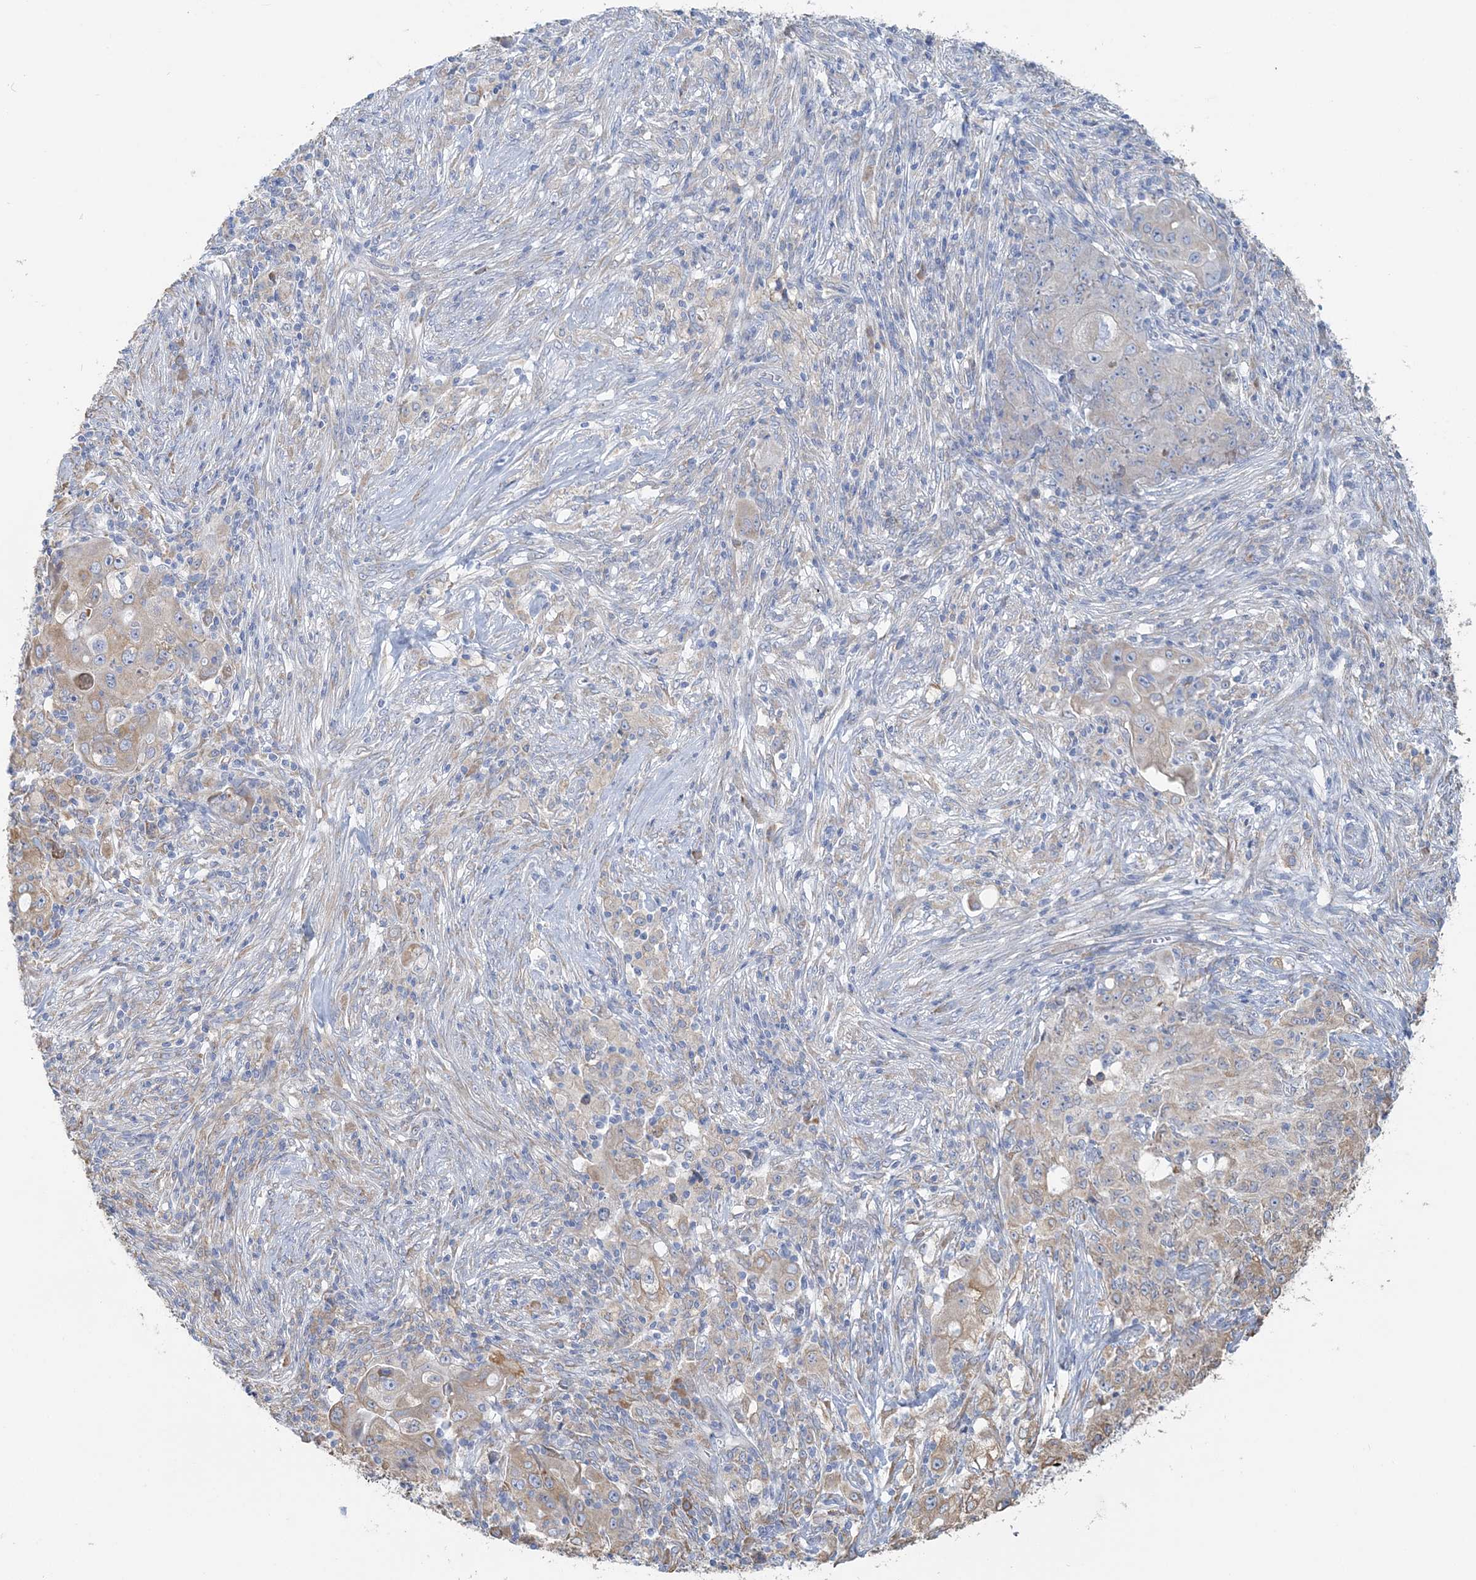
{"staining": {"intensity": "negative", "quantity": "none", "location": "none"}, "tissue": "ovarian cancer", "cell_type": "Tumor cells", "image_type": "cancer", "snomed": [{"axis": "morphology", "description": "Carcinoma, endometroid"}, {"axis": "topography", "description": "Ovary"}], "caption": "This histopathology image is of ovarian cancer (endometroid carcinoma) stained with IHC to label a protein in brown with the nuclei are counter-stained blue. There is no staining in tumor cells. The staining is performed using DAB (3,3'-diaminobenzidine) brown chromogen with nuclei counter-stained in using hematoxylin.", "gene": "TBC1D5", "patient": {"sex": "female", "age": 42}}